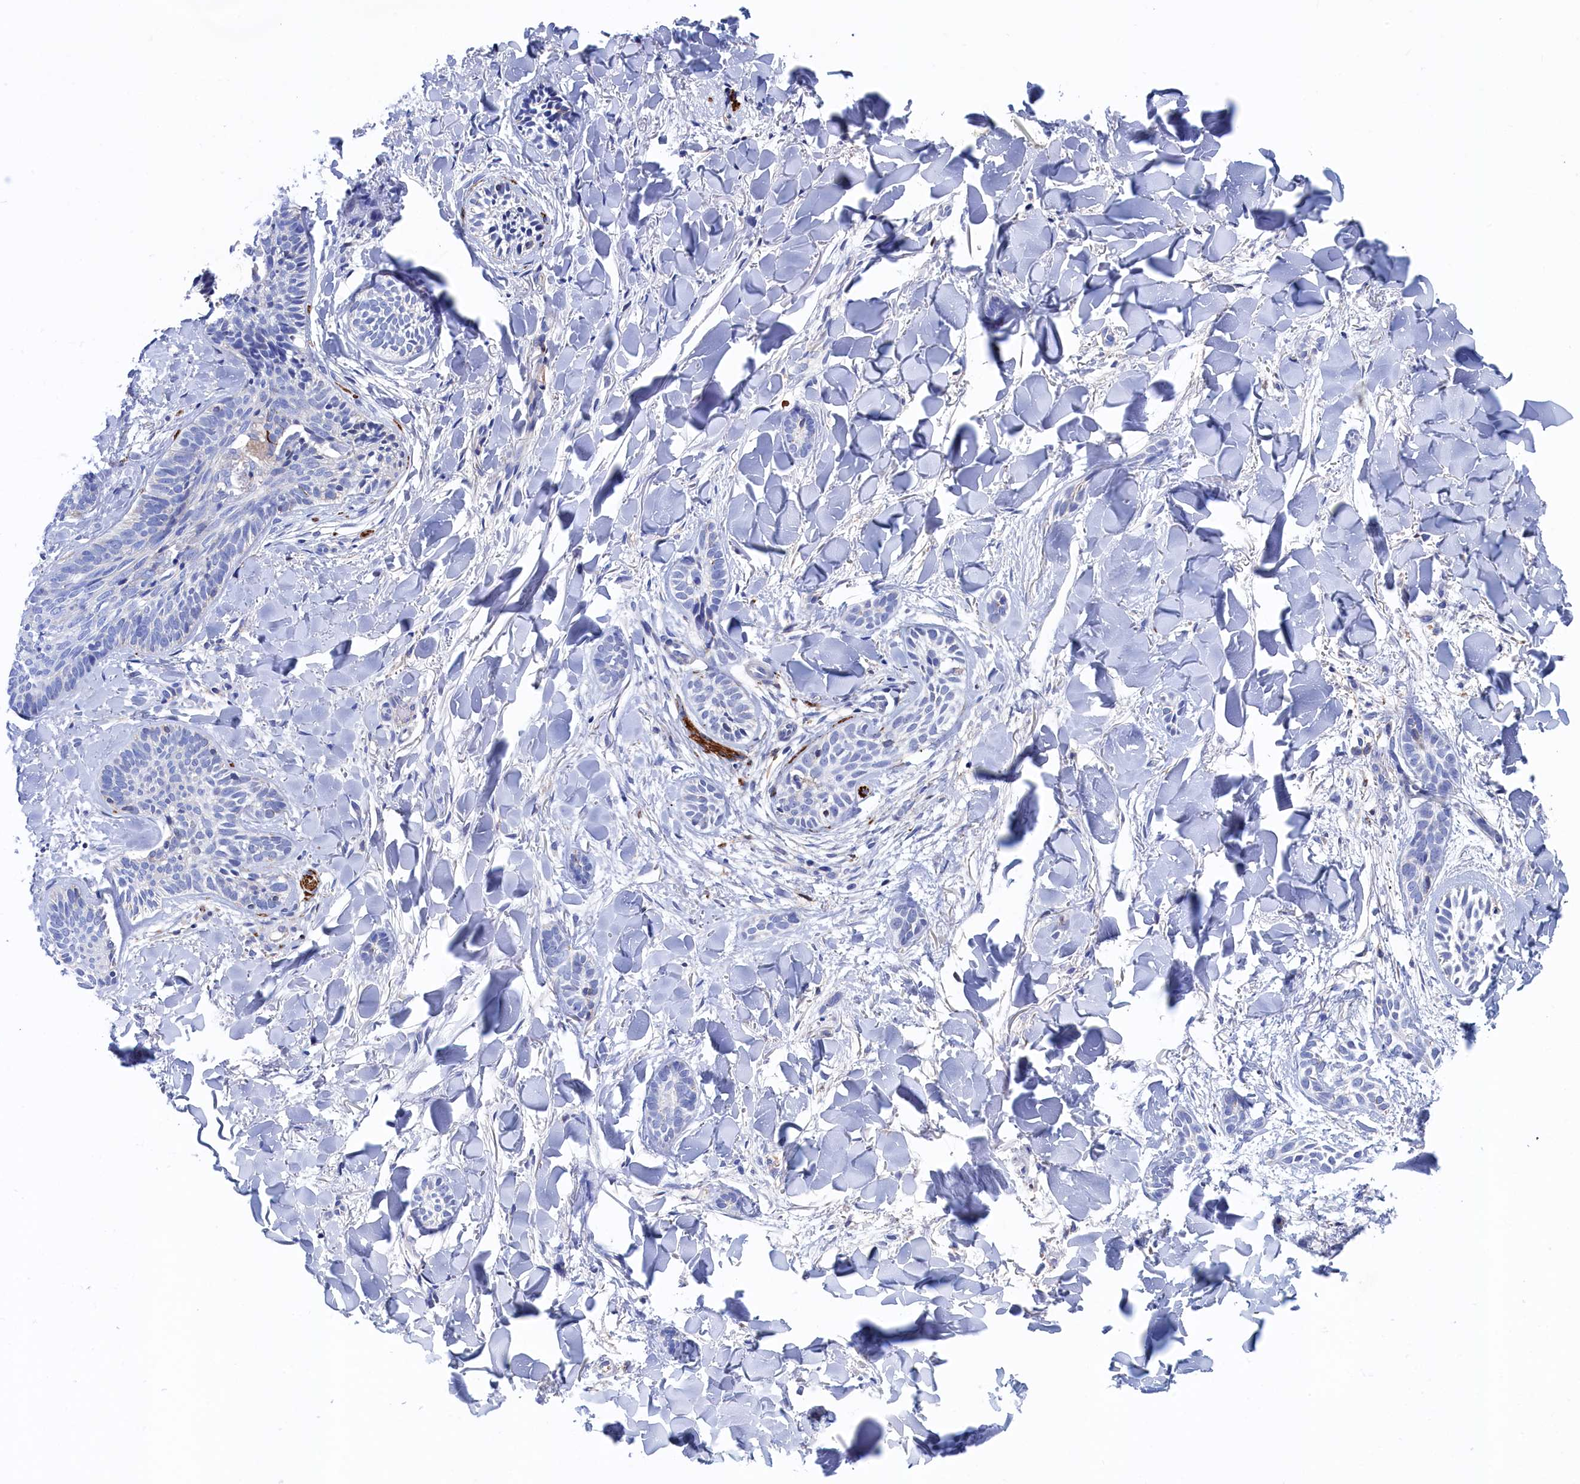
{"staining": {"intensity": "negative", "quantity": "none", "location": "none"}, "tissue": "skin cancer", "cell_type": "Tumor cells", "image_type": "cancer", "snomed": [{"axis": "morphology", "description": "Basal cell carcinoma"}, {"axis": "topography", "description": "Skin"}], "caption": "Tumor cells are negative for brown protein staining in basal cell carcinoma (skin).", "gene": "C12orf73", "patient": {"sex": "female", "age": 59}}